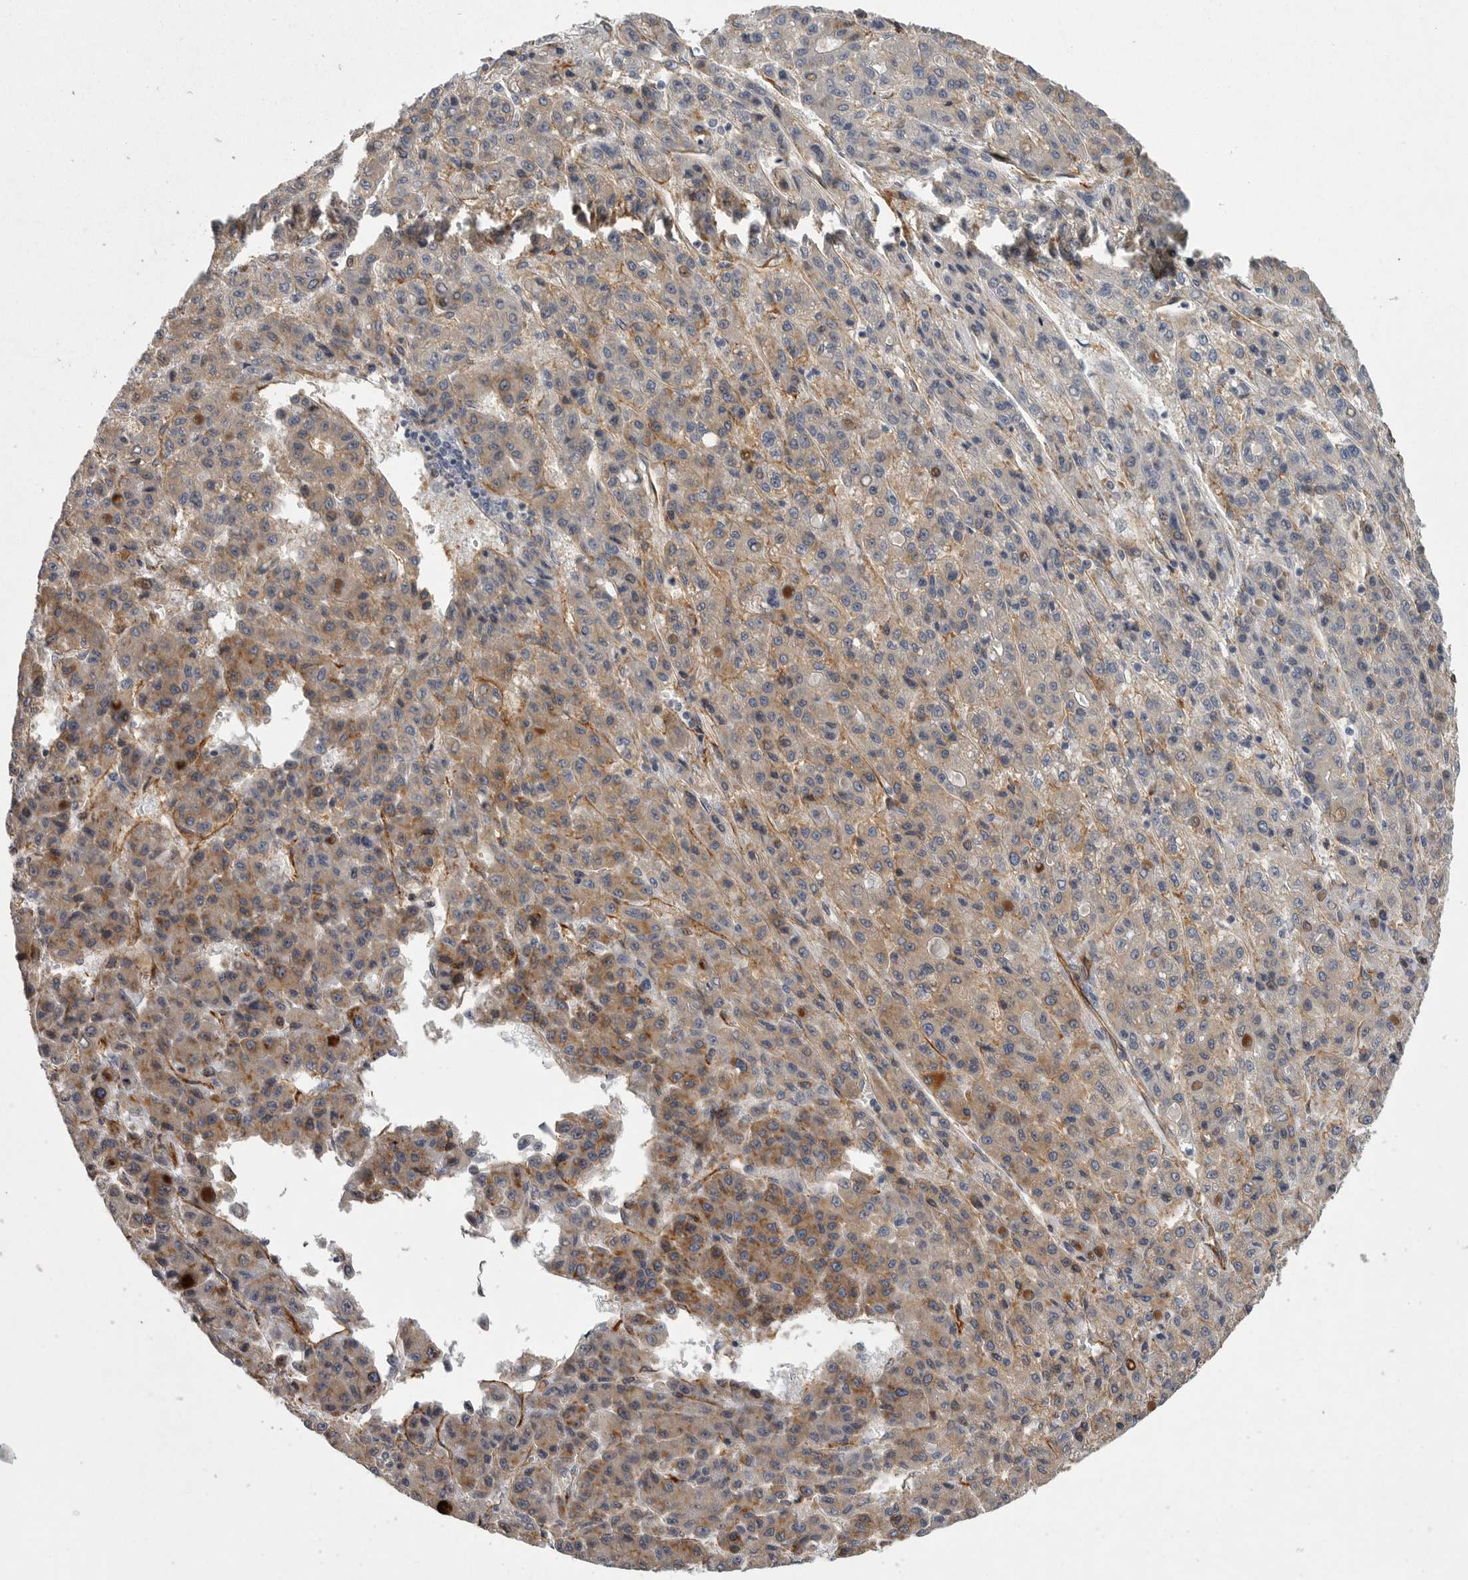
{"staining": {"intensity": "moderate", "quantity": "<25%", "location": "cytoplasmic/membranous"}, "tissue": "liver cancer", "cell_type": "Tumor cells", "image_type": "cancer", "snomed": [{"axis": "morphology", "description": "Carcinoma, Hepatocellular, NOS"}, {"axis": "topography", "description": "Liver"}], "caption": "This is a photomicrograph of immunohistochemistry (IHC) staining of hepatocellular carcinoma (liver), which shows moderate expression in the cytoplasmic/membranous of tumor cells.", "gene": "MINPP1", "patient": {"sex": "male", "age": 70}}